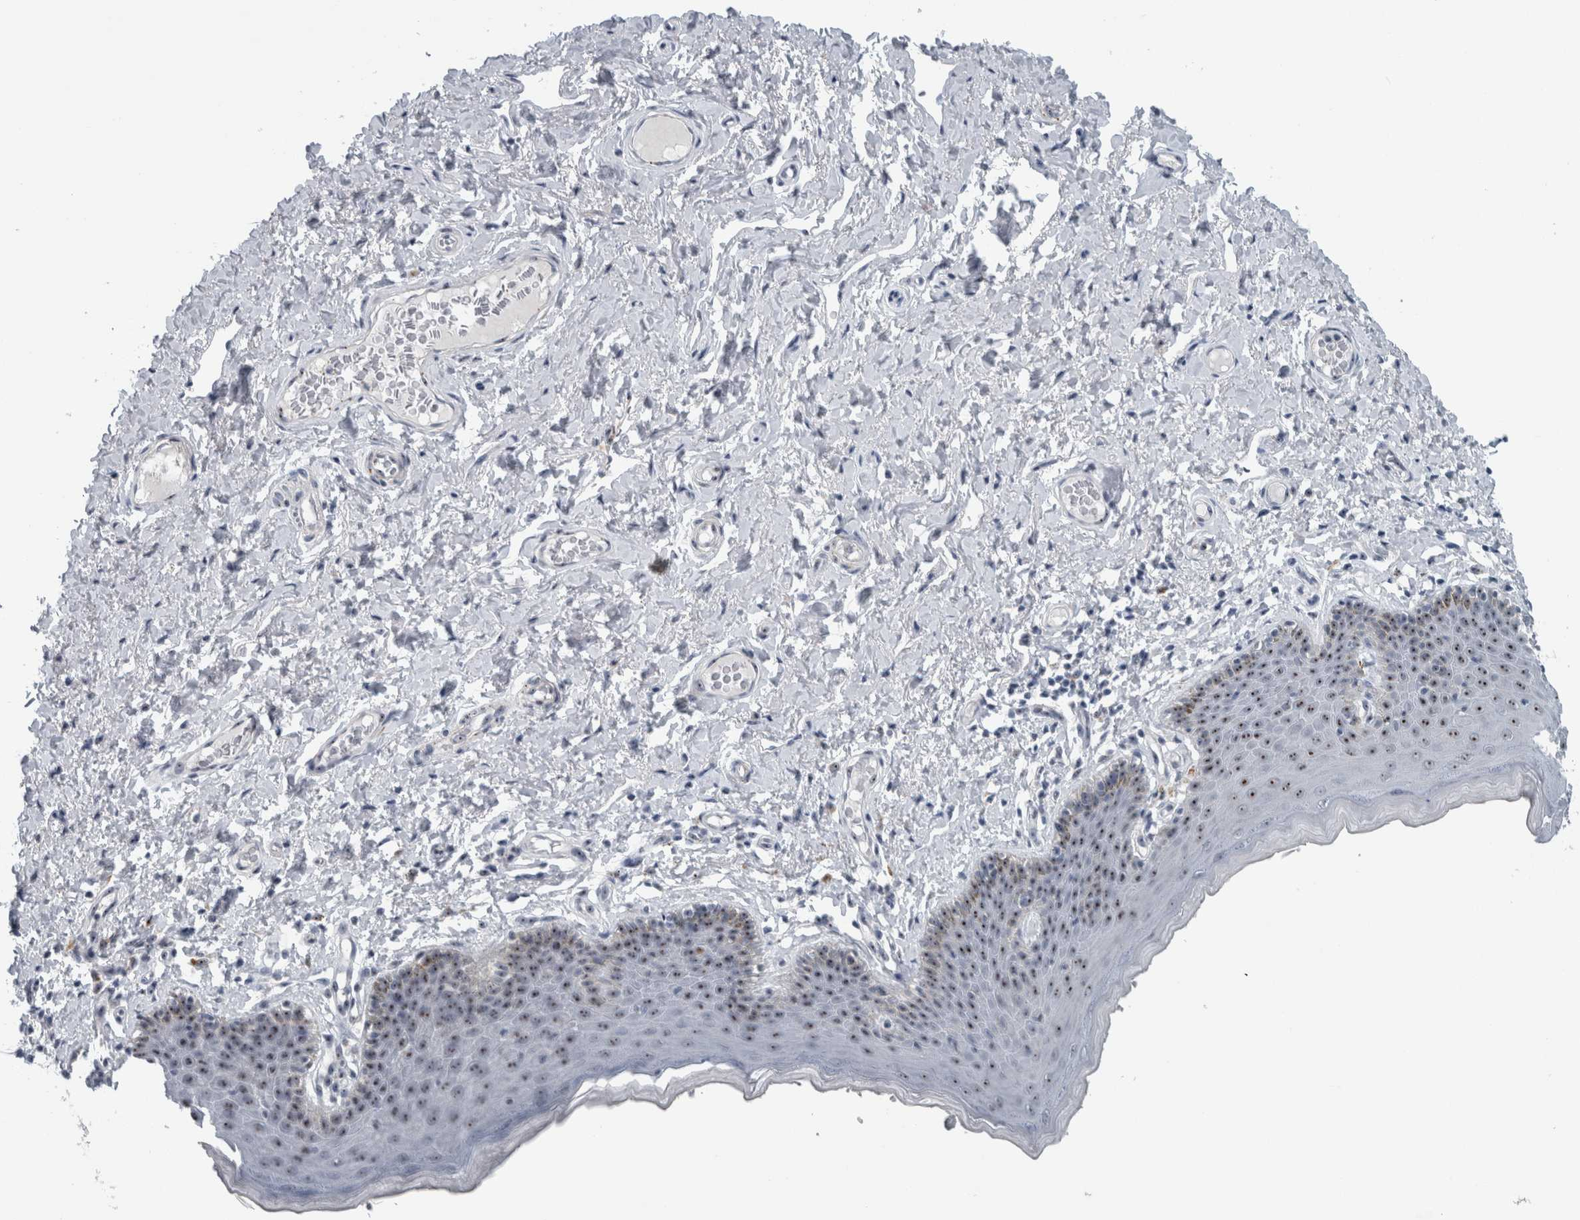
{"staining": {"intensity": "strong", "quantity": ">75%", "location": "nuclear"}, "tissue": "skin", "cell_type": "Epidermal cells", "image_type": "normal", "snomed": [{"axis": "morphology", "description": "Normal tissue, NOS"}, {"axis": "topography", "description": "Vulva"}], "caption": "A high-resolution histopathology image shows IHC staining of normal skin, which shows strong nuclear positivity in approximately >75% of epidermal cells.", "gene": "UTP6", "patient": {"sex": "female", "age": 66}}